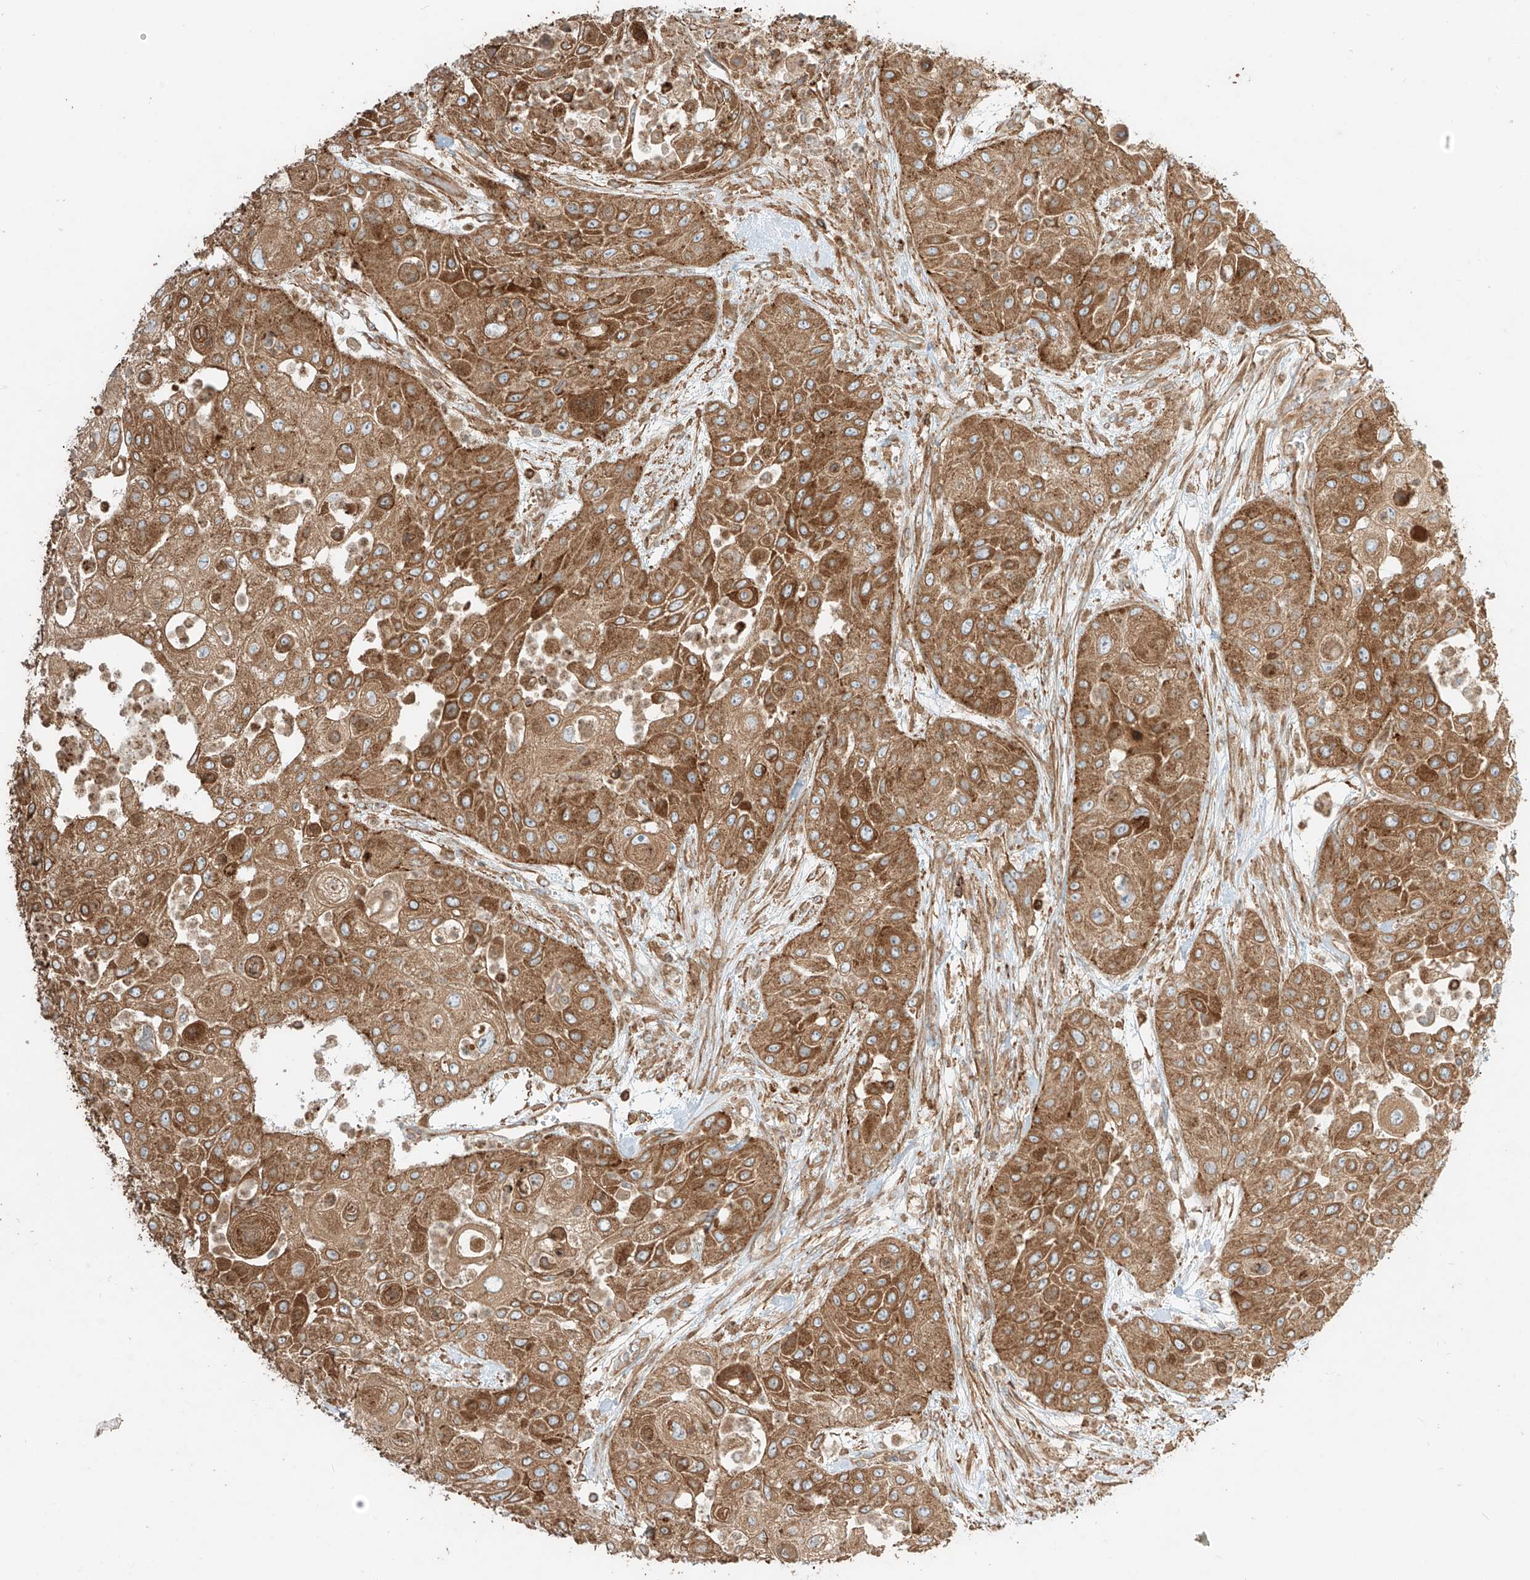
{"staining": {"intensity": "strong", "quantity": ">75%", "location": "cytoplasmic/membranous"}, "tissue": "urothelial cancer", "cell_type": "Tumor cells", "image_type": "cancer", "snomed": [{"axis": "morphology", "description": "Urothelial carcinoma, High grade"}, {"axis": "topography", "description": "Urinary bladder"}], "caption": "Protein expression analysis of human urothelial carcinoma (high-grade) reveals strong cytoplasmic/membranous staining in about >75% of tumor cells.", "gene": "CCDC115", "patient": {"sex": "female", "age": 79}}